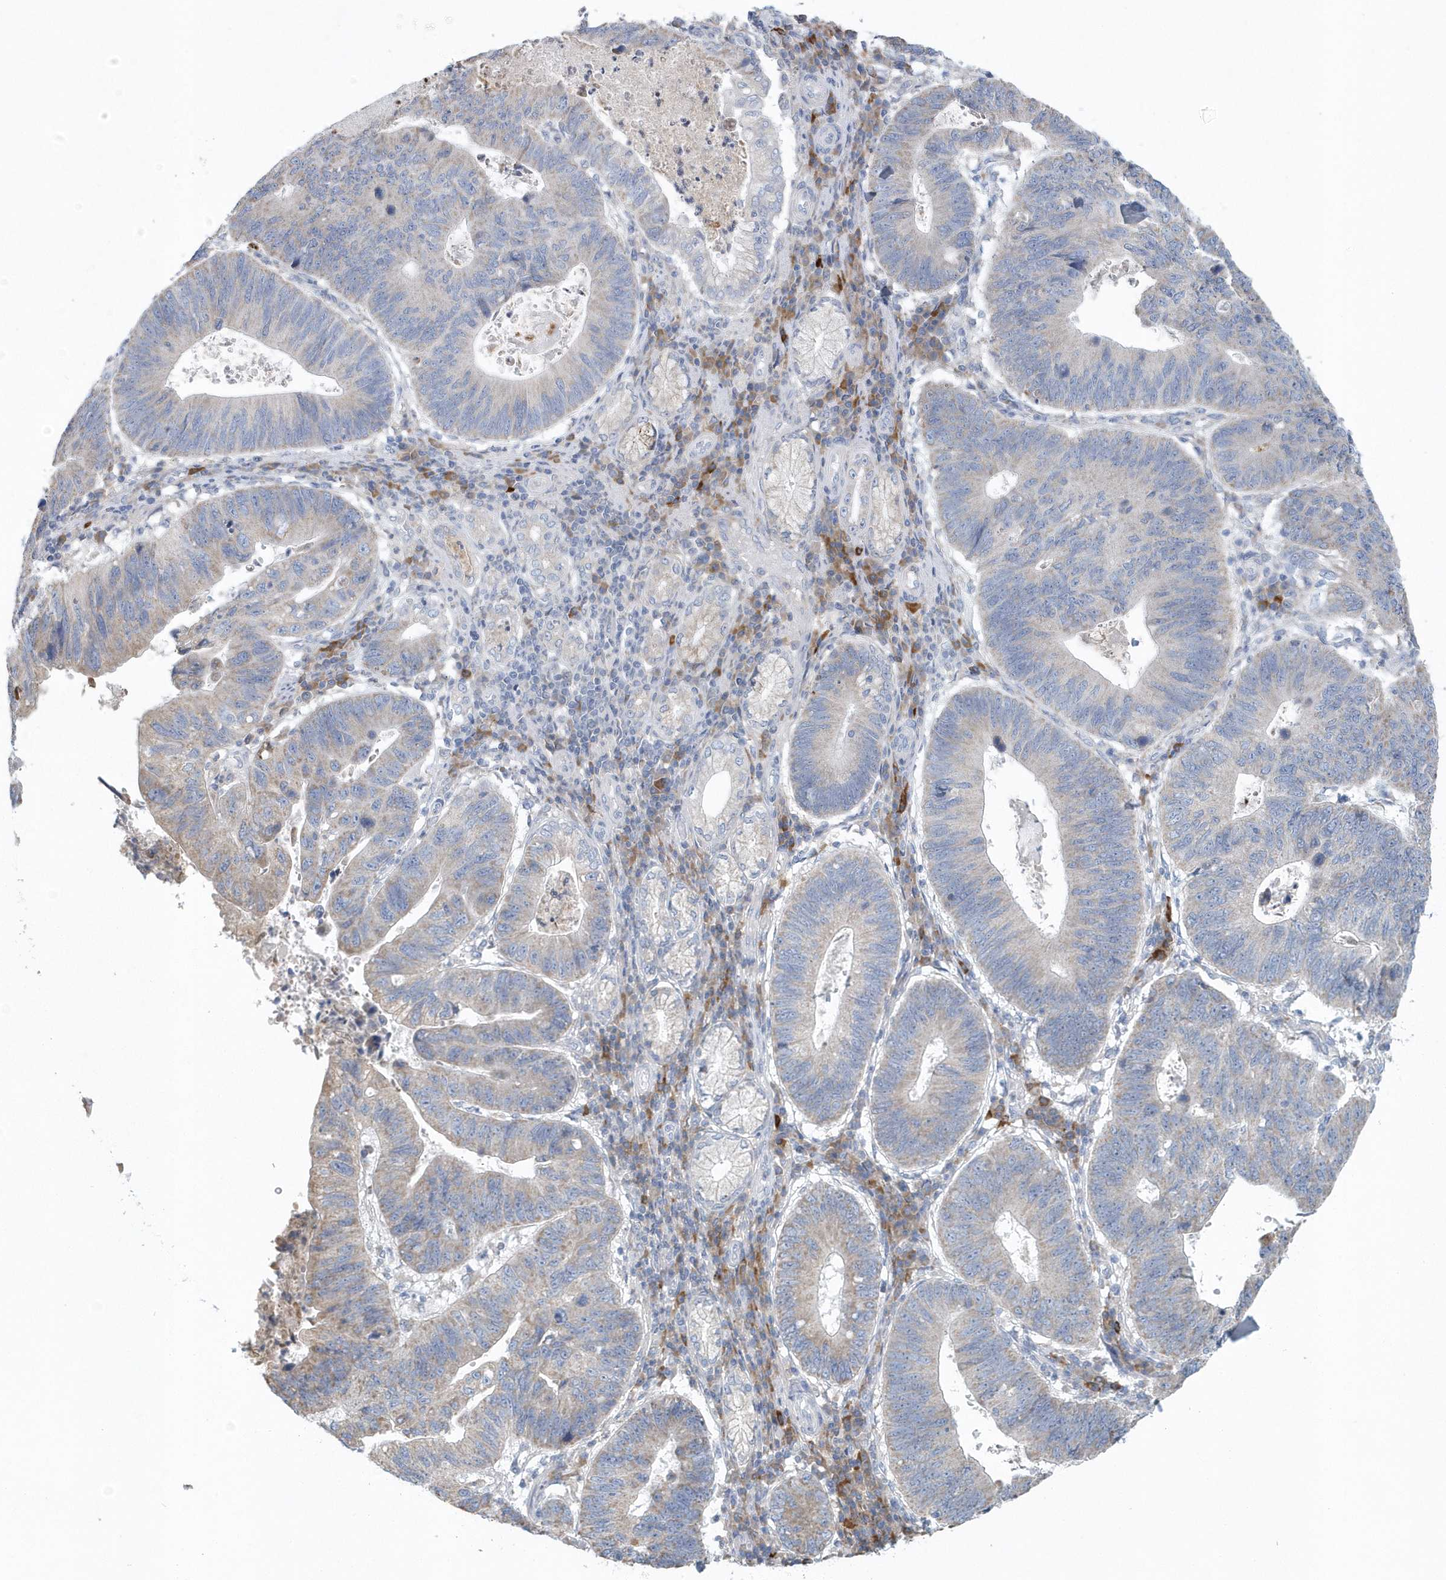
{"staining": {"intensity": "weak", "quantity": "<25%", "location": "cytoplasmic/membranous"}, "tissue": "stomach cancer", "cell_type": "Tumor cells", "image_type": "cancer", "snomed": [{"axis": "morphology", "description": "Adenocarcinoma, NOS"}, {"axis": "topography", "description": "Stomach"}], "caption": "DAB immunohistochemical staining of human stomach cancer (adenocarcinoma) demonstrates no significant positivity in tumor cells. (Brightfield microscopy of DAB immunohistochemistry at high magnification).", "gene": "SPATA18", "patient": {"sex": "male", "age": 59}}